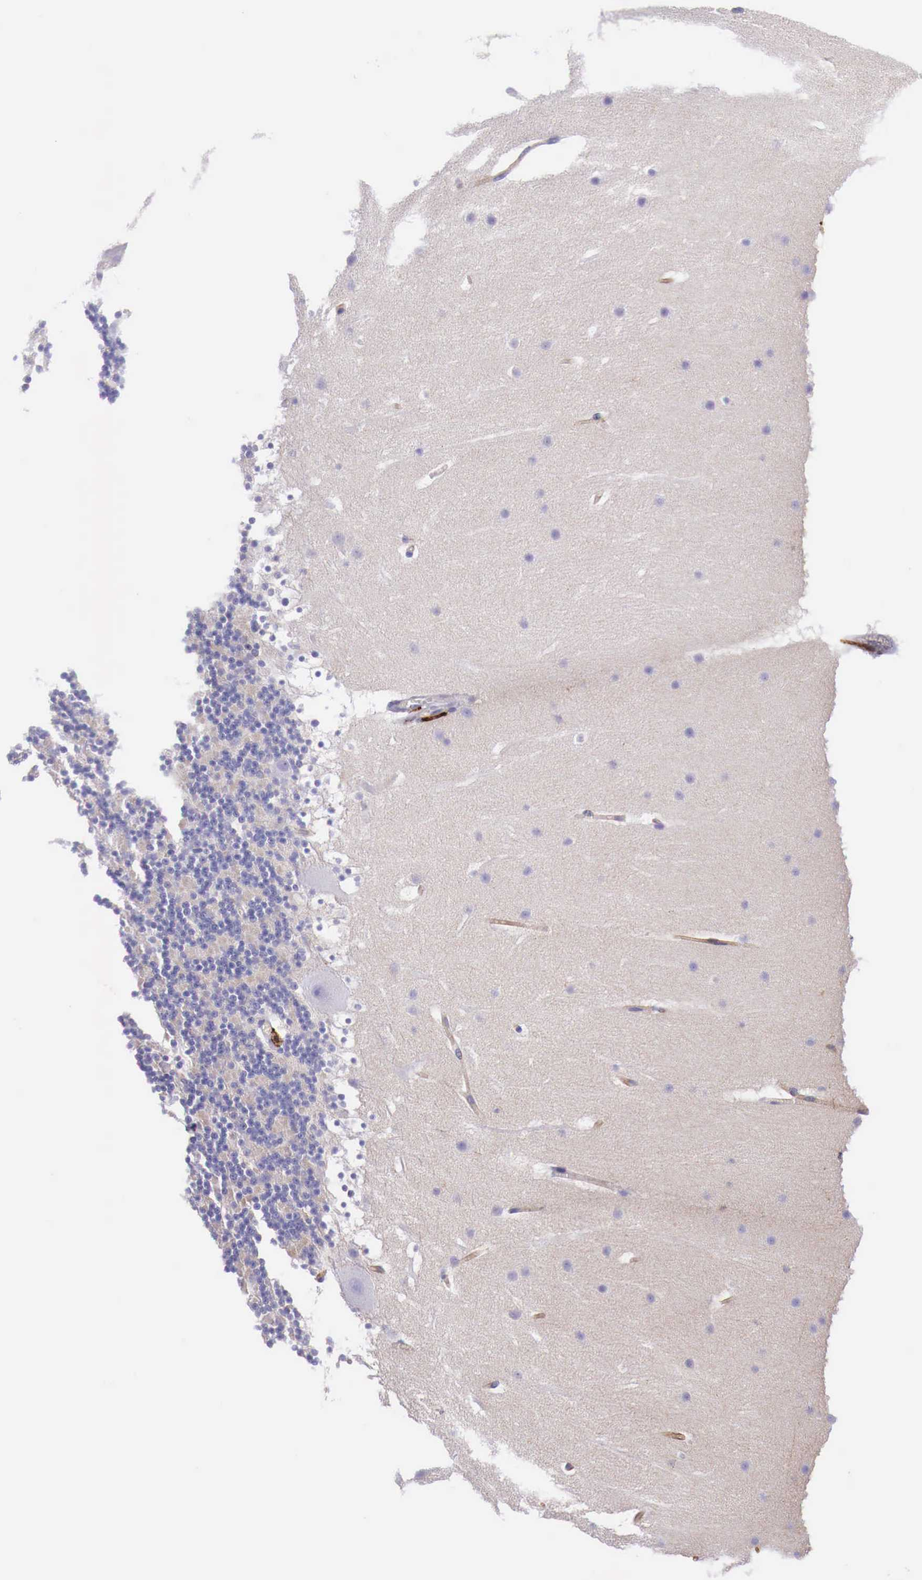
{"staining": {"intensity": "negative", "quantity": "none", "location": "none"}, "tissue": "cerebellum", "cell_type": "Cells in granular layer", "image_type": "normal", "snomed": [{"axis": "morphology", "description": "Normal tissue, NOS"}, {"axis": "topography", "description": "Cerebellum"}], "caption": "This is an immunohistochemistry (IHC) histopathology image of unremarkable human cerebellum. There is no expression in cells in granular layer.", "gene": "MSR1", "patient": {"sex": "male", "age": 45}}